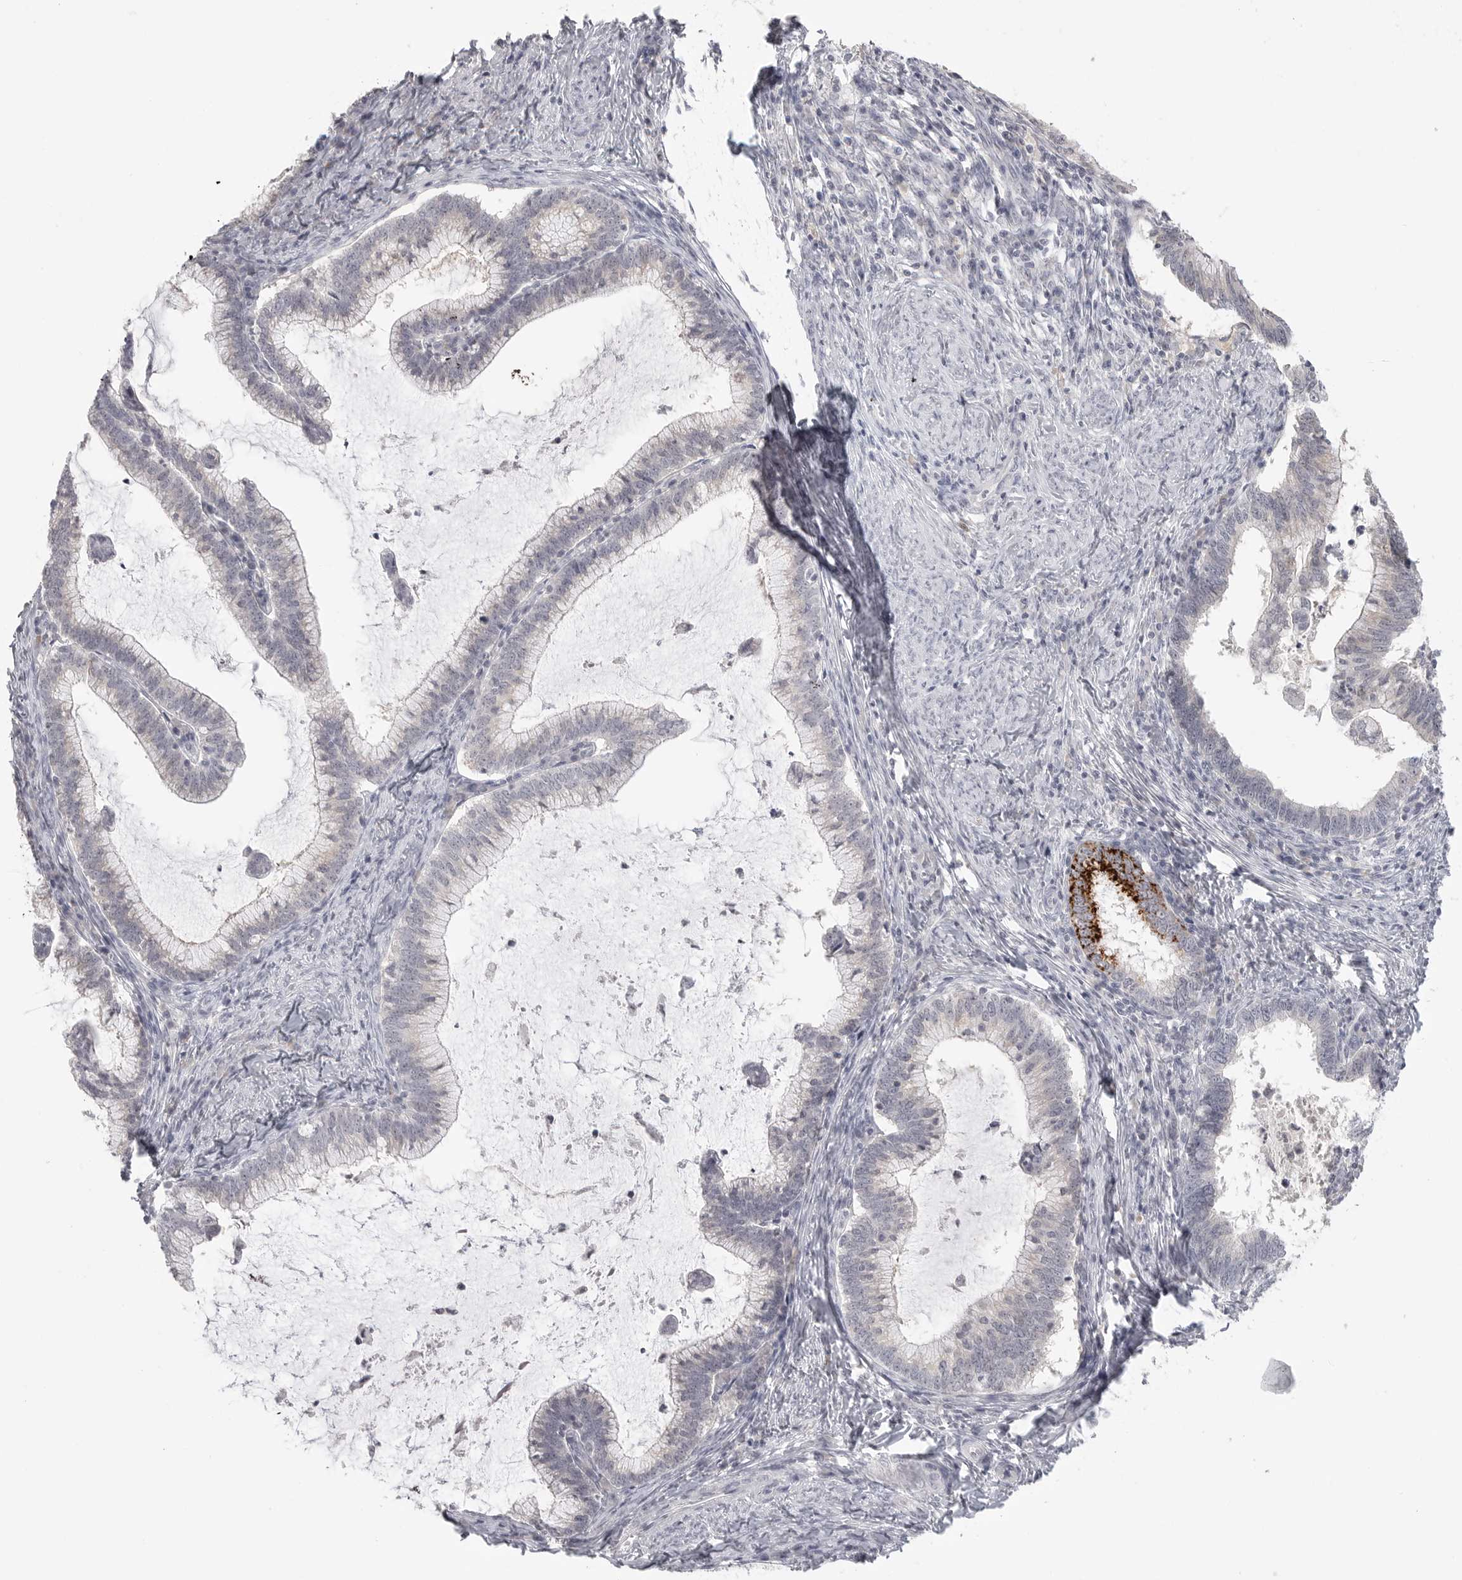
{"staining": {"intensity": "strong", "quantity": "<25%", "location": "cytoplasmic/membranous"}, "tissue": "cervical cancer", "cell_type": "Tumor cells", "image_type": "cancer", "snomed": [{"axis": "morphology", "description": "Adenocarcinoma, NOS"}, {"axis": "topography", "description": "Cervix"}], "caption": "Immunohistochemistry (IHC) of human adenocarcinoma (cervical) reveals medium levels of strong cytoplasmic/membranous positivity in approximately <25% of tumor cells.", "gene": "HMGCS2", "patient": {"sex": "female", "age": 36}}